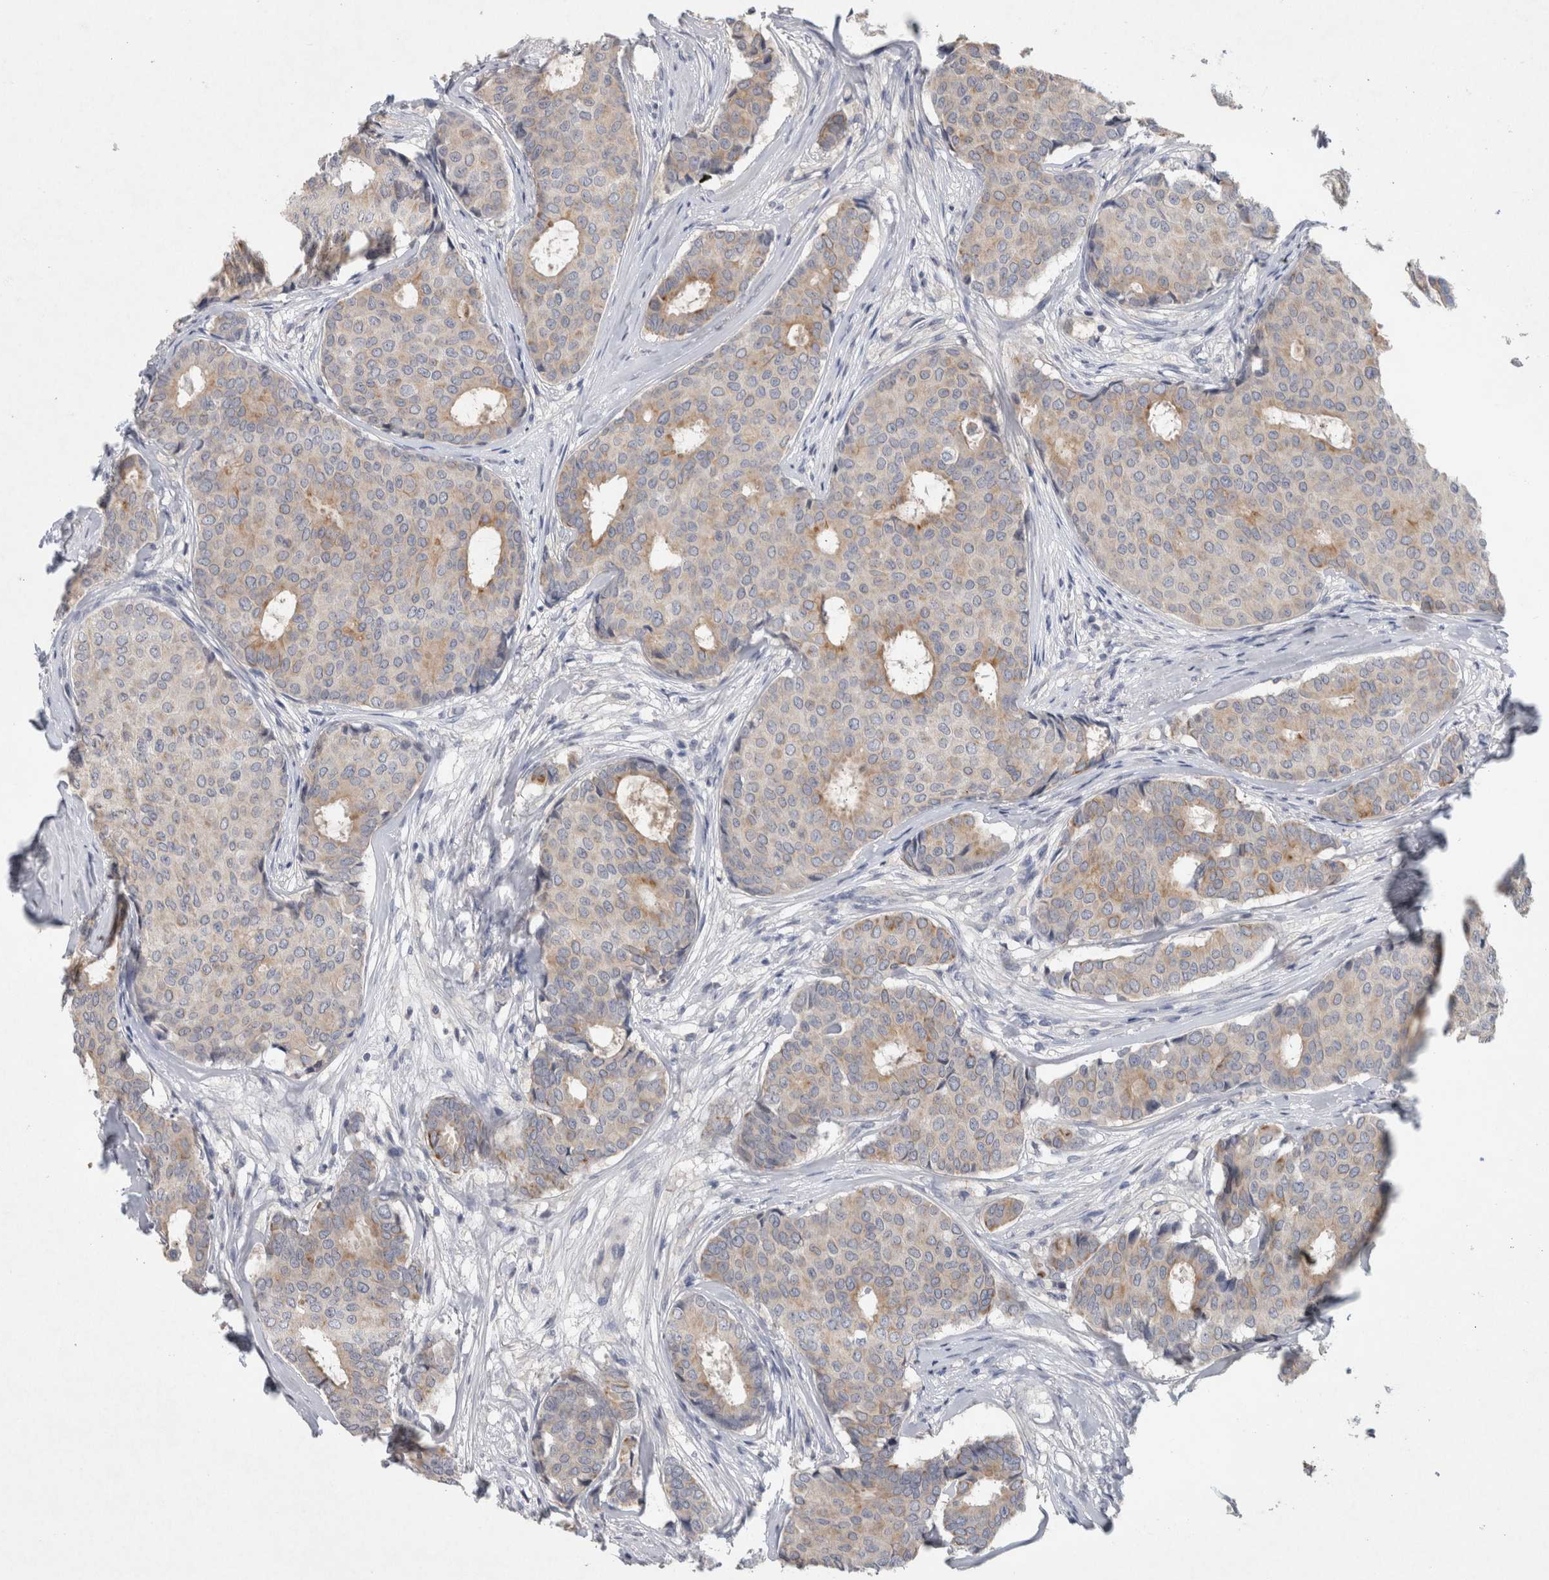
{"staining": {"intensity": "weak", "quantity": "25%-75%", "location": "cytoplasmic/membranous"}, "tissue": "breast cancer", "cell_type": "Tumor cells", "image_type": "cancer", "snomed": [{"axis": "morphology", "description": "Duct carcinoma"}, {"axis": "topography", "description": "Breast"}], "caption": "Weak cytoplasmic/membranous expression is present in about 25%-75% of tumor cells in breast cancer. The staining is performed using DAB (3,3'-diaminobenzidine) brown chromogen to label protein expression. The nuclei are counter-stained blue using hematoxylin.", "gene": "HEXD", "patient": {"sex": "female", "age": 75}}